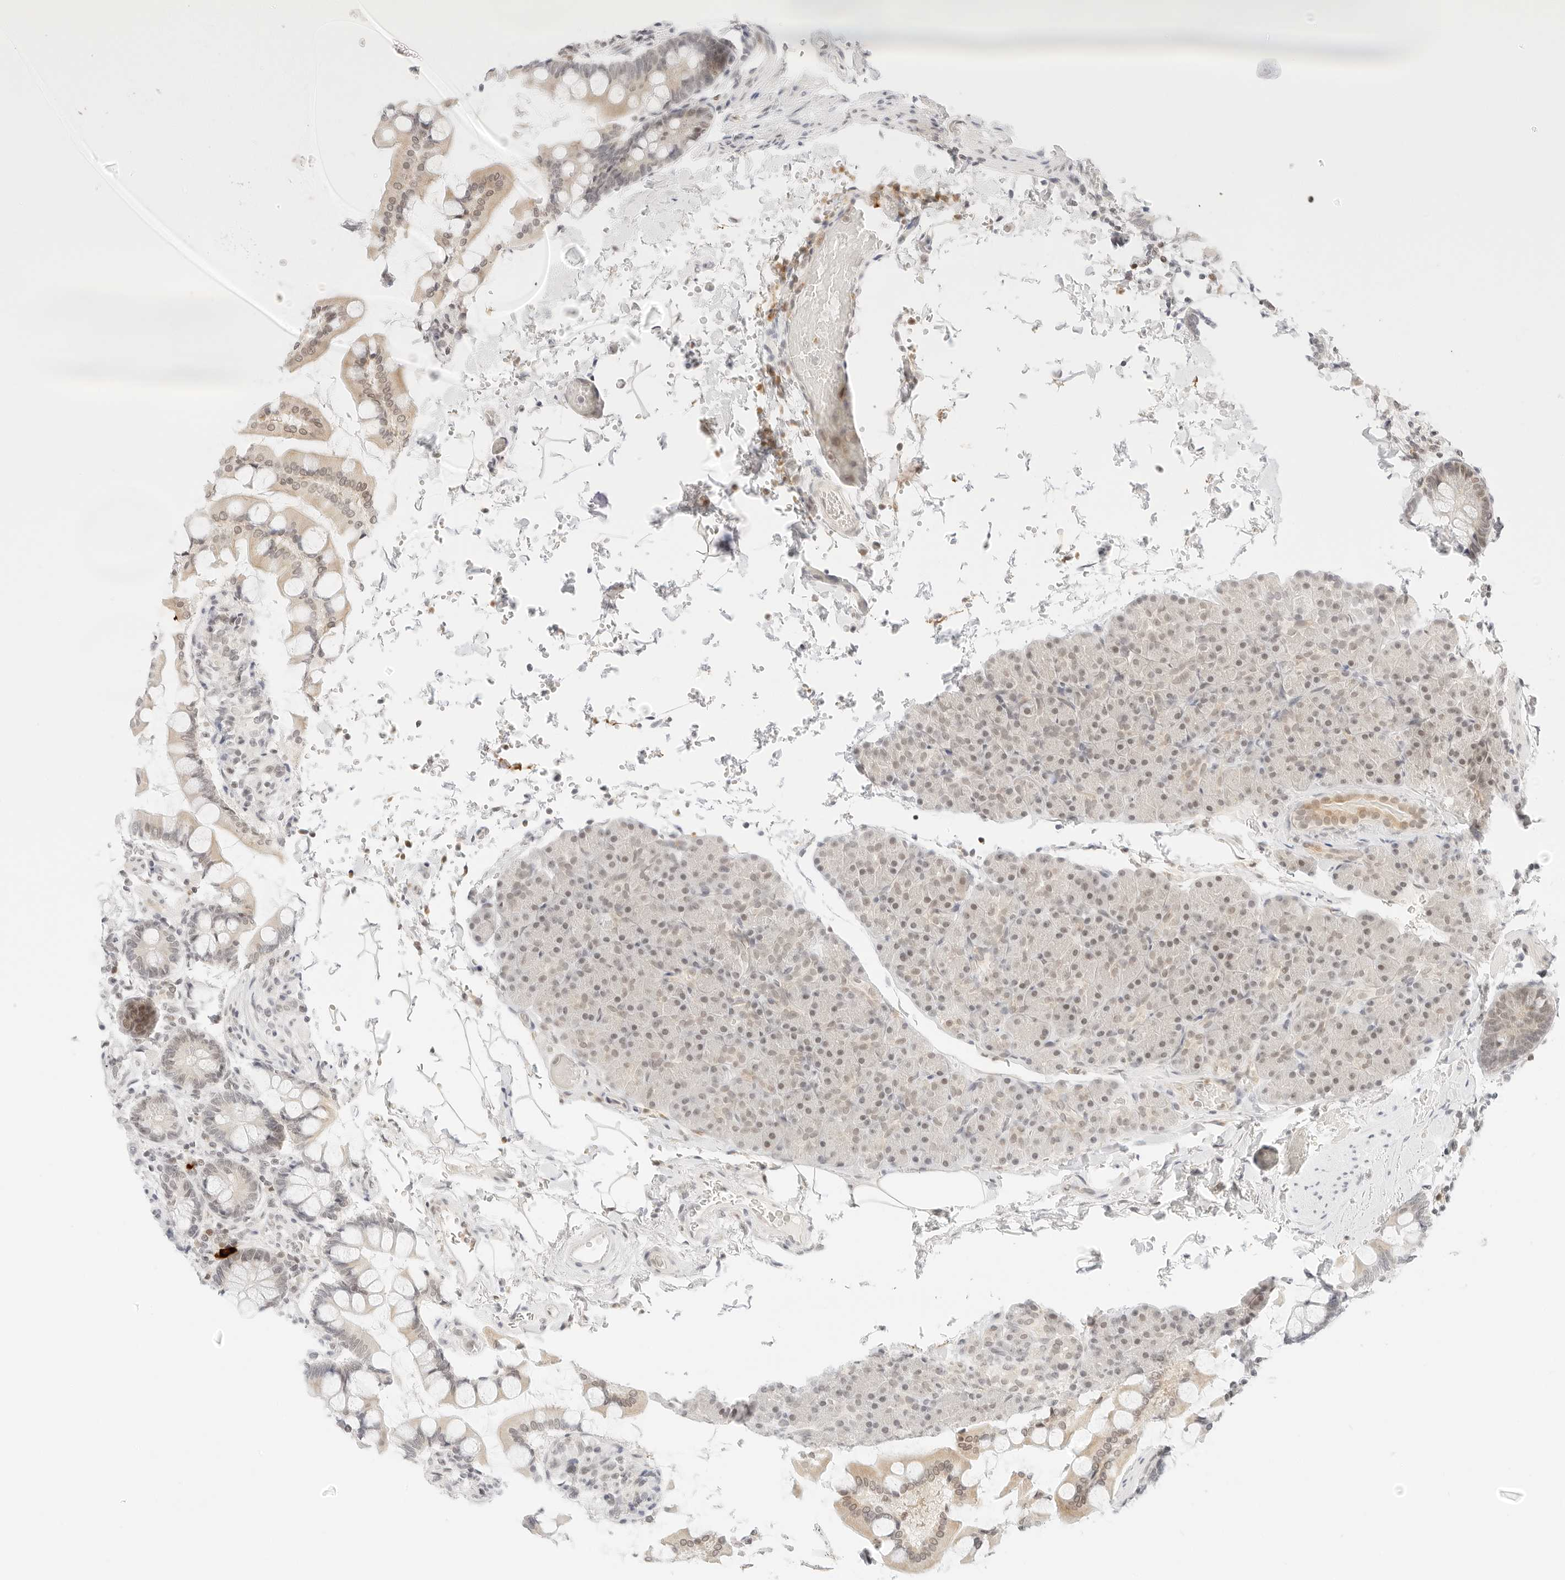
{"staining": {"intensity": "weak", "quantity": "25%-75%", "location": "cytoplasmic/membranous,nuclear"}, "tissue": "pancreas", "cell_type": "Exocrine glandular cells", "image_type": "normal", "snomed": [{"axis": "morphology", "description": "Normal tissue, NOS"}, {"axis": "topography", "description": "Pancreas"}], "caption": "DAB (3,3'-diaminobenzidine) immunohistochemical staining of normal human pancreas exhibits weak cytoplasmic/membranous,nuclear protein positivity in about 25%-75% of exocrine glandular cells. The staining was performed using DAB, with brown indicating positive protein expression. Nuclei are stained blue with hematoxylin.", "gene": "POLR3C", "patient": {"sex": "female", "age": 43}}